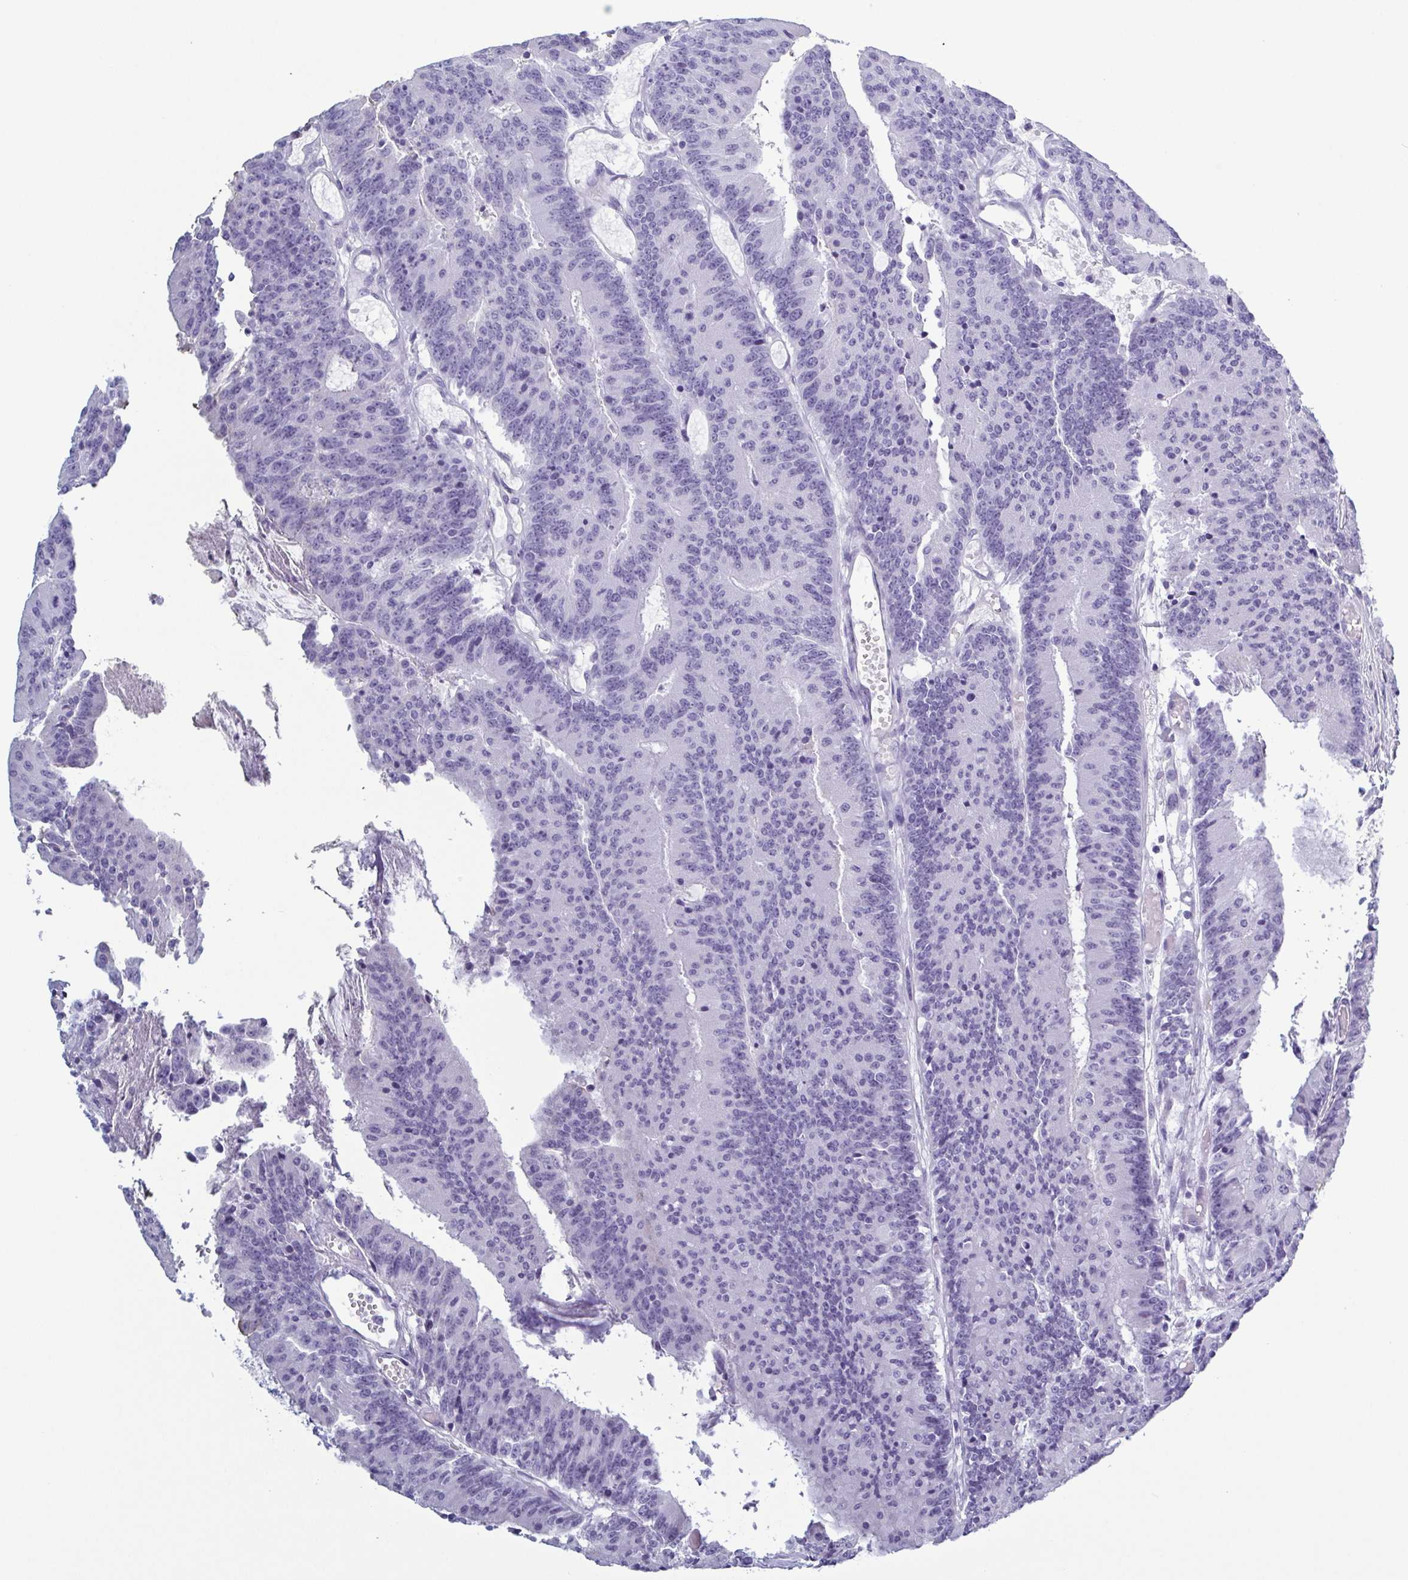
{"staining": {"intensity": "negative", "quantity": "none", "location": "none"}, "tissue": "colorectal cancer", "cell_type": "Tumor cells", "image_type": "cancer", "snomed": [{"axis": "morphology", "description": "Adenocarcinoma, NOS"}, {"axis": "topography", "description": "Colon"}], "caption": "DAB immunohistochemical staining of human colorectal cancer (adenocarcinoma) demonstrates no significant positivity in tumor cells.", "gene": "KRT10", "patient": {"sex": "female", "age": 78}}